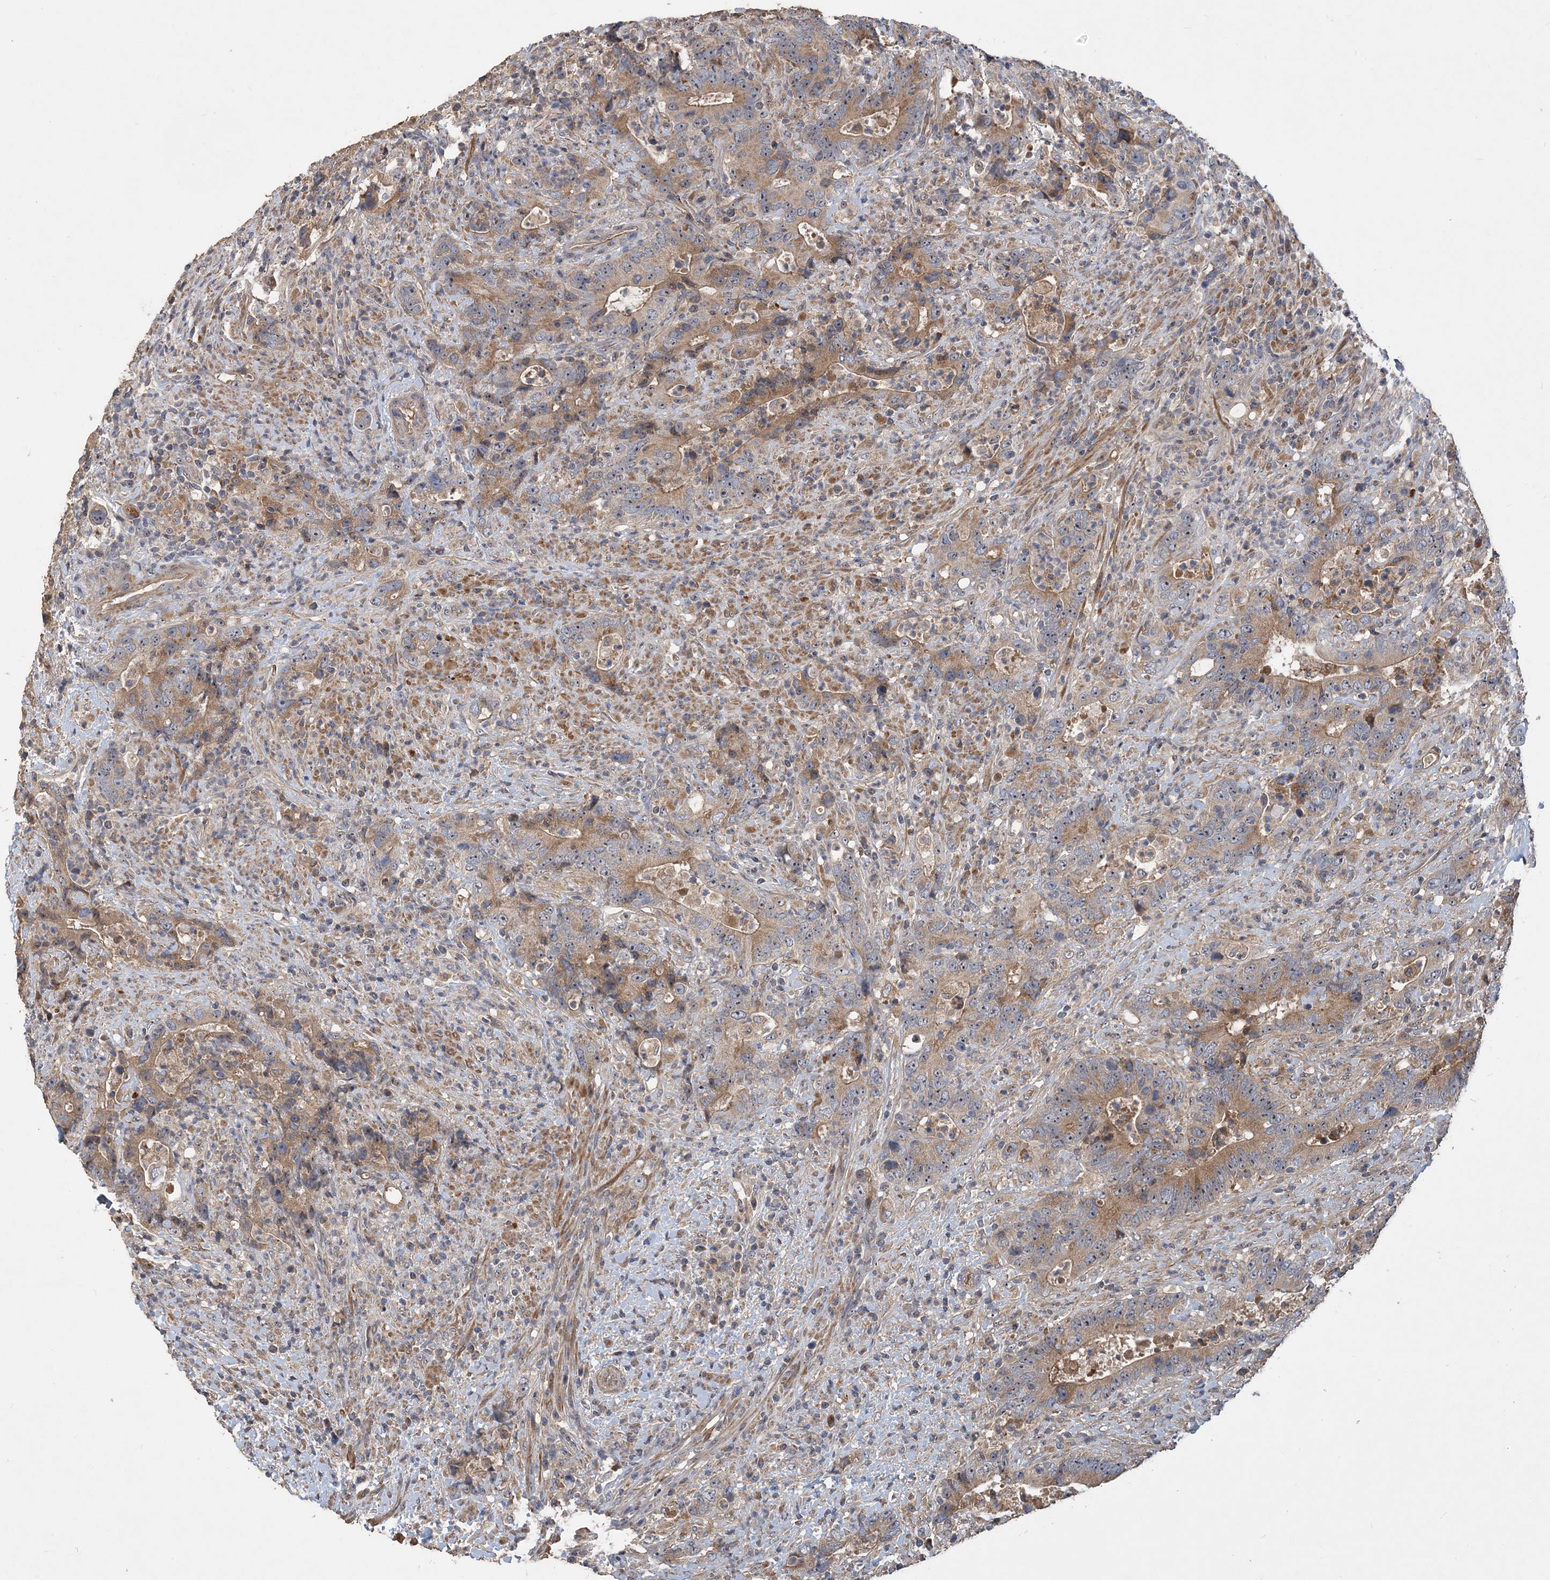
{"staining": {"intensity": "moderate", "quantity": ">75%", "location": "cytoplasmic/membranous"}, "tissue": "colorectal cancer", "cell_type": "Tumor cells", "image_type": "cancer", "snomed": [{"axis": "morphology", "description": "Adenocarcinoma, NOS"}, {"axis": "topography", "description": "Colon"}], "caption": "Colorectal cancer (adenocarcinoma) tissue demonstrates moderate cytoplasmic/membranous staining in about >75% of tumor cells (DAB (3,3'-diaminobenzidine) = brown stain, brightfield microscopy at high magnification).", "gene": "GRINA", "patient": {"sex": "female", "age": 75}}